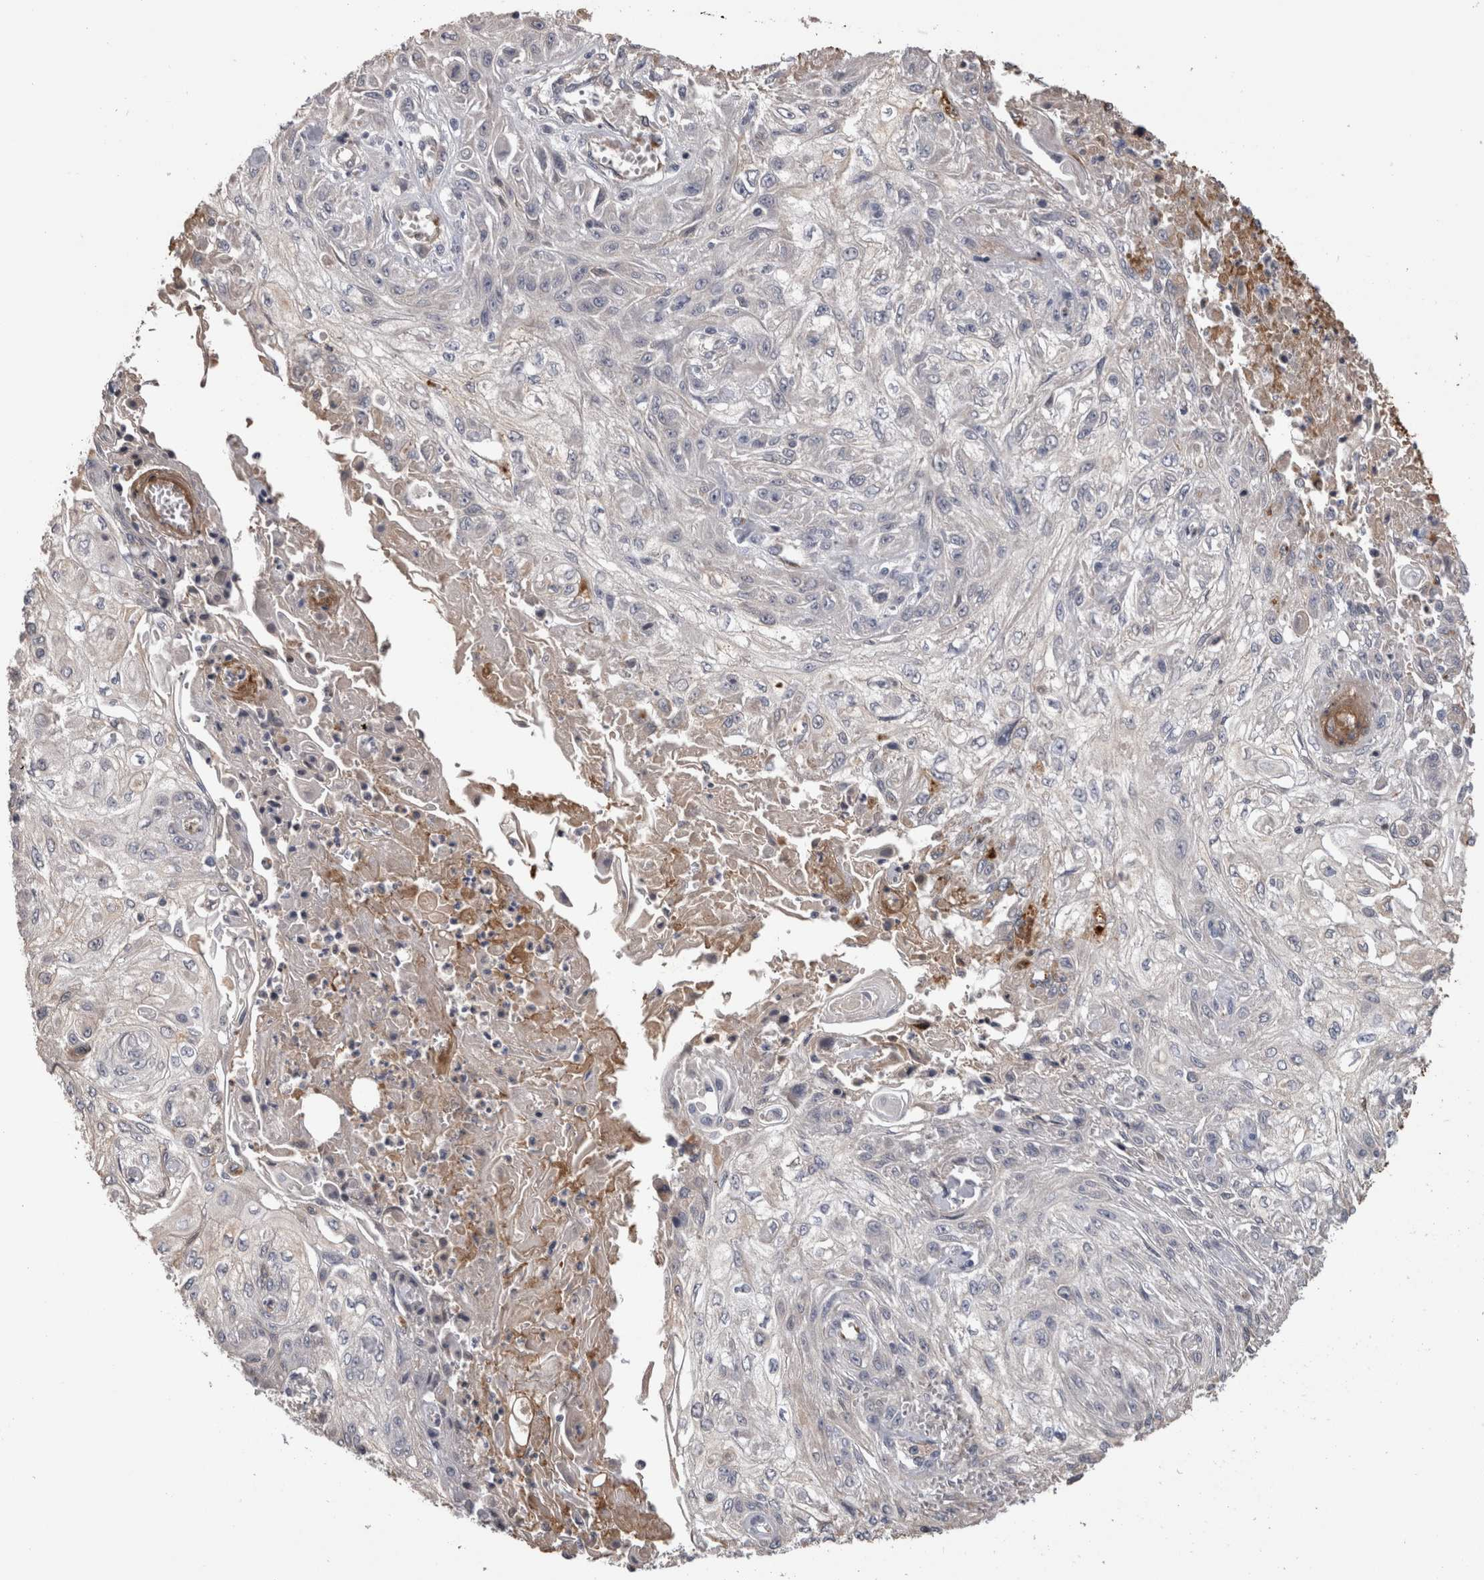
{"staining": {"intensity": "negative", "quantity": "none", "location": "none"}, "tissue": "skin cancer", "cell_type": "Tumor cells", "image_type": "cancer", "snomed": [{"axis": "morphology", "description": "Squamous cell carcinoma, NOS"}, {"axis": "morphology", "description": "Squamous cell carcinoma, metastatic, NOS"}, {"axis": "topography", "description": "Skin"}, {"axis": "topography", "description": "Lymph node"}], "caption": "Immunohistochemical staining of skin cancer (squamous cell carcinoma) exhibits no significant positivity in tumor cells.", "gene": "STC1", "patient": {"sex": "male", "age": 75}}